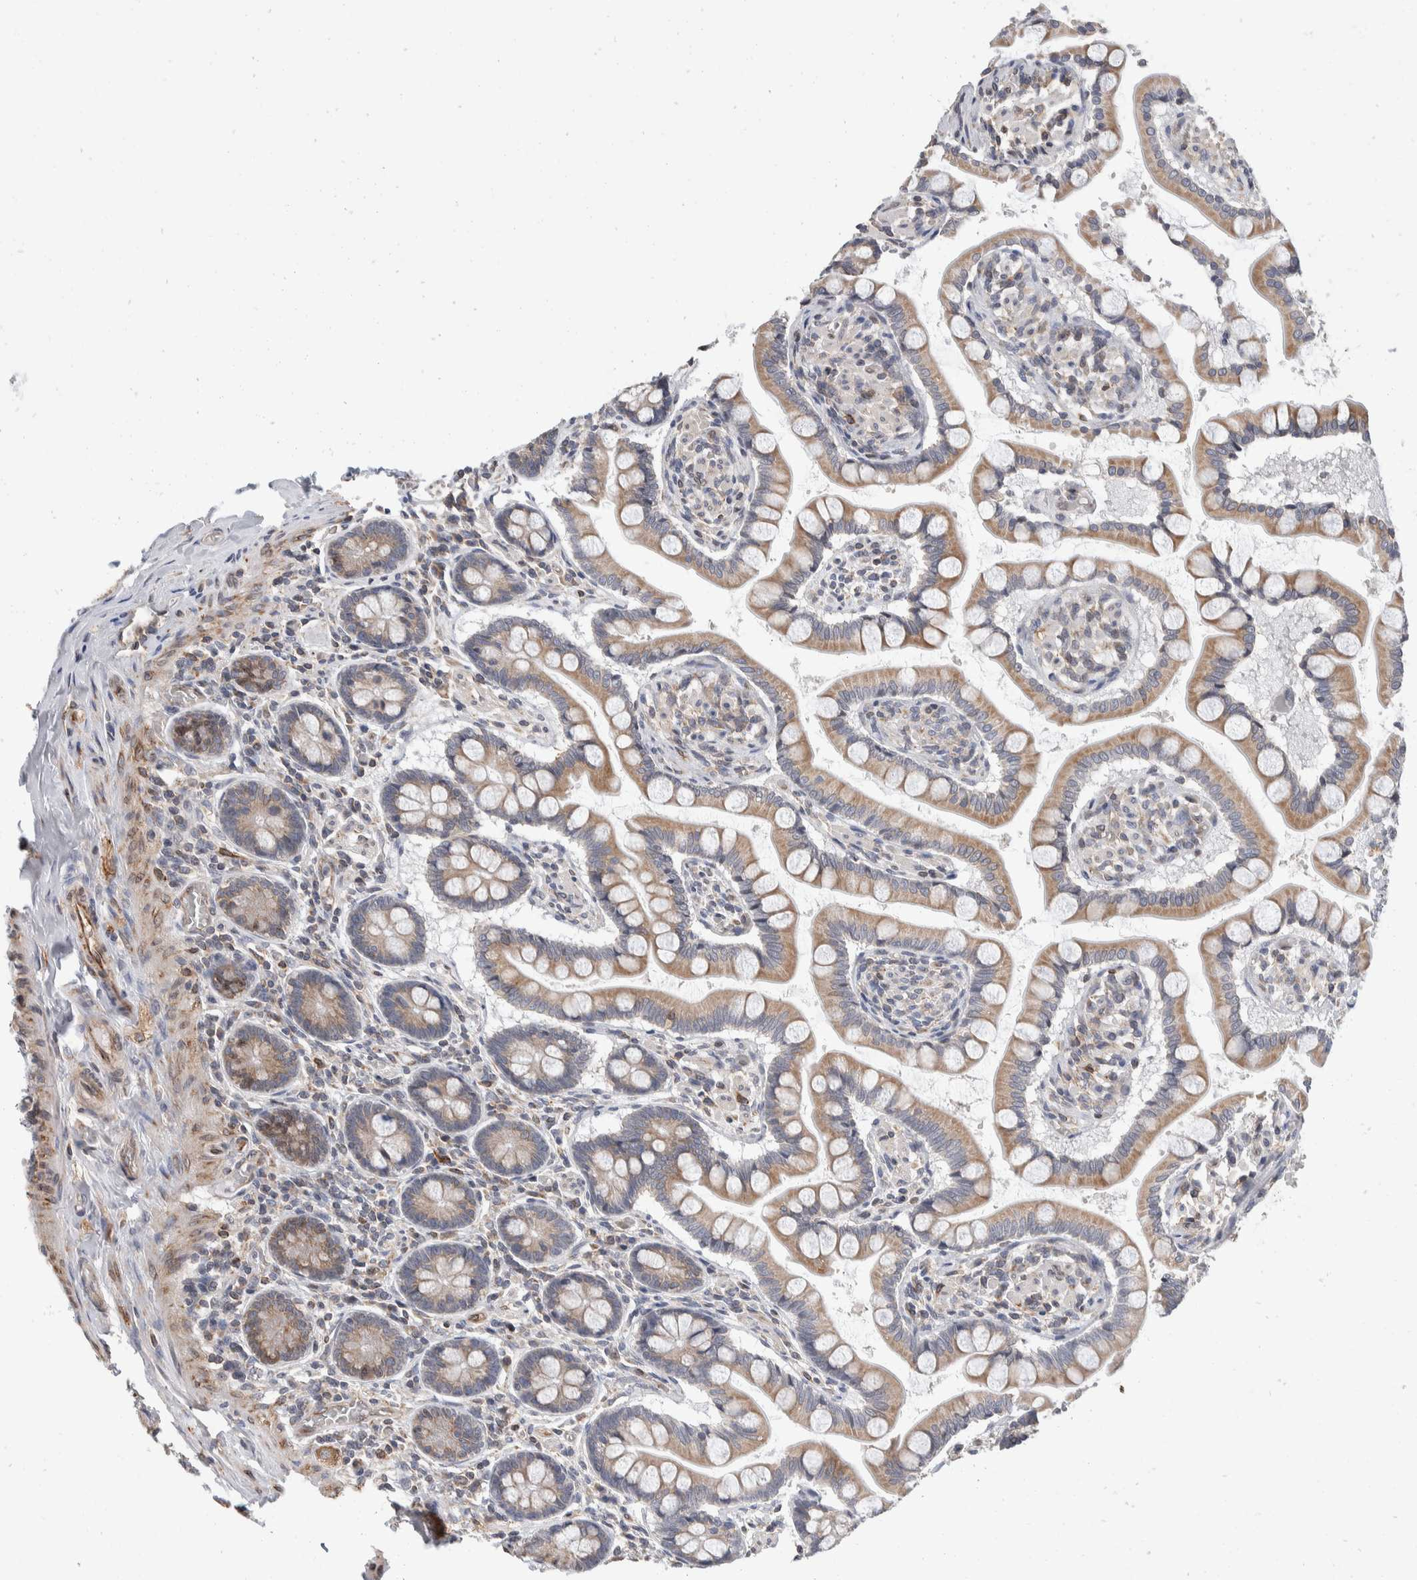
{"staining": {"intensity": "weak", "quantity": "25%-75%", "location": "cytoplasmic/membranous"}, "tissue": "small intestine", "cell_type": "Glandular cells", "image_type": "normal", "snomed": [{"axis": "morphology", "description": "Normal tissue, NOS"}, {"axis": "topography", "description": "Small intestine"}], "caption": "About 25%-75% of glandular cells in unremarkable human small intestine display weak cytoplasmic/membranous protein expression as visualized by brown immunohistochemical staining.", "gene": "TMEM245", "patient": {"sex": "male", "age": 41}}